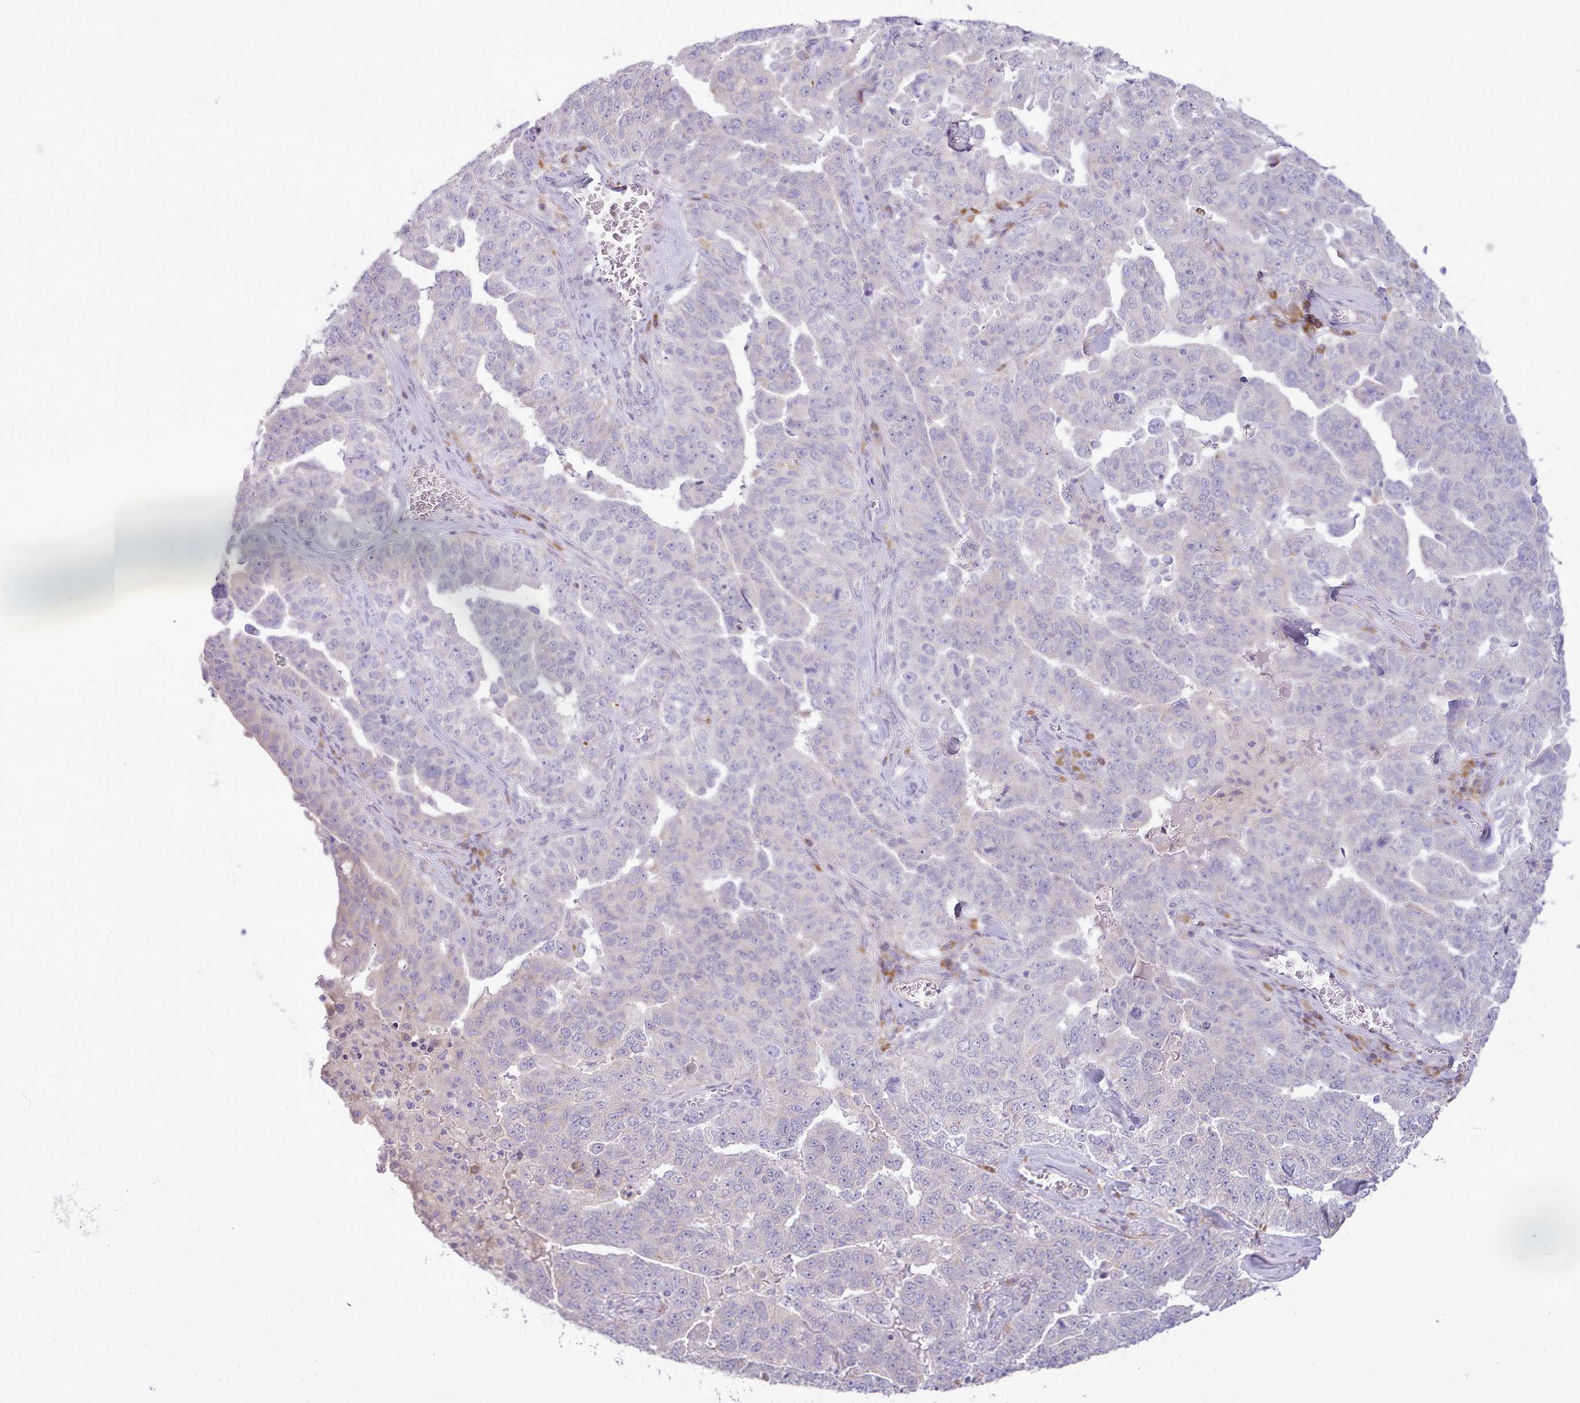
{"staining": {"intensity": "negative", "quantity": "none", "location": "none"}, "tissue": "ovarian cancer", "cell_type": "Tumor cells", "image_type": "cancer", "snomed": [{"axis": "morphology", "description": "Carcinoma, endometroid"}, {"axis": "topography", "description": "Ovary"}], "caption": "High magnification brightfield microscopy of ovarian endometroid carcinoma stained with DAB (brown) and counterstained with hematoxylin (blue): tumor cells show no significant staining.", "gene": "CCL1", "patient": {"sex": "female", "age": 62}}